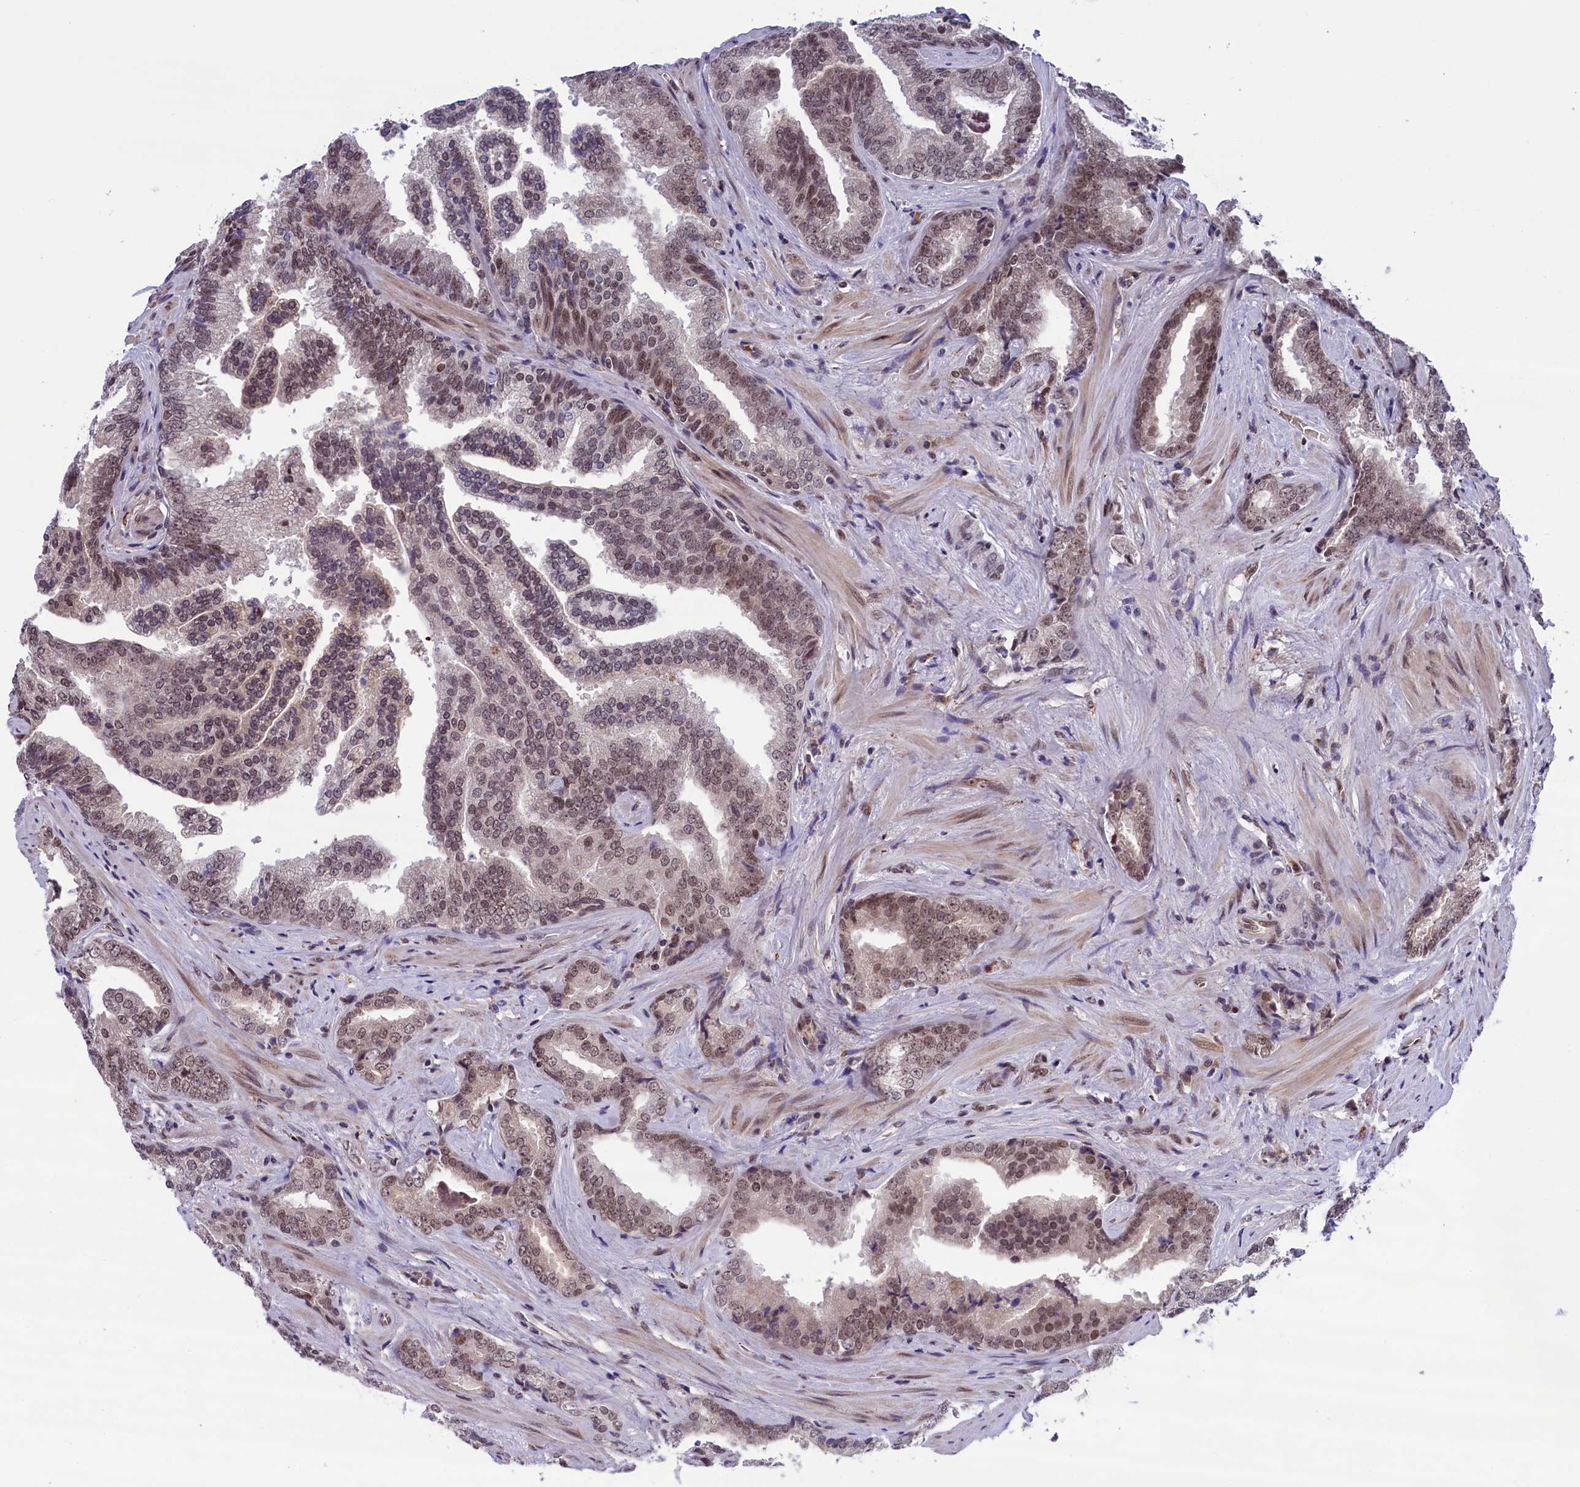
{"staining": {"intensity": "moderate", "quantity": ">75%", "location": "nuclear"}, "tissue": "prostate cancer", "cell_type": "Tumor cells", "image_type": "cancer", "snomed": [{"axis": "morphology", "description": "Adenocarcinoma, High grade"}, {"axis": "topography", "description": "Prostate"}], "caption": "Human prostate cancer stained with a brown dye reveals moderate nuclear positive staining in approximately >75% of tumor cells.", "gene": "MPHOSPH8", "patient": {"sex": "male", "age": 63}}